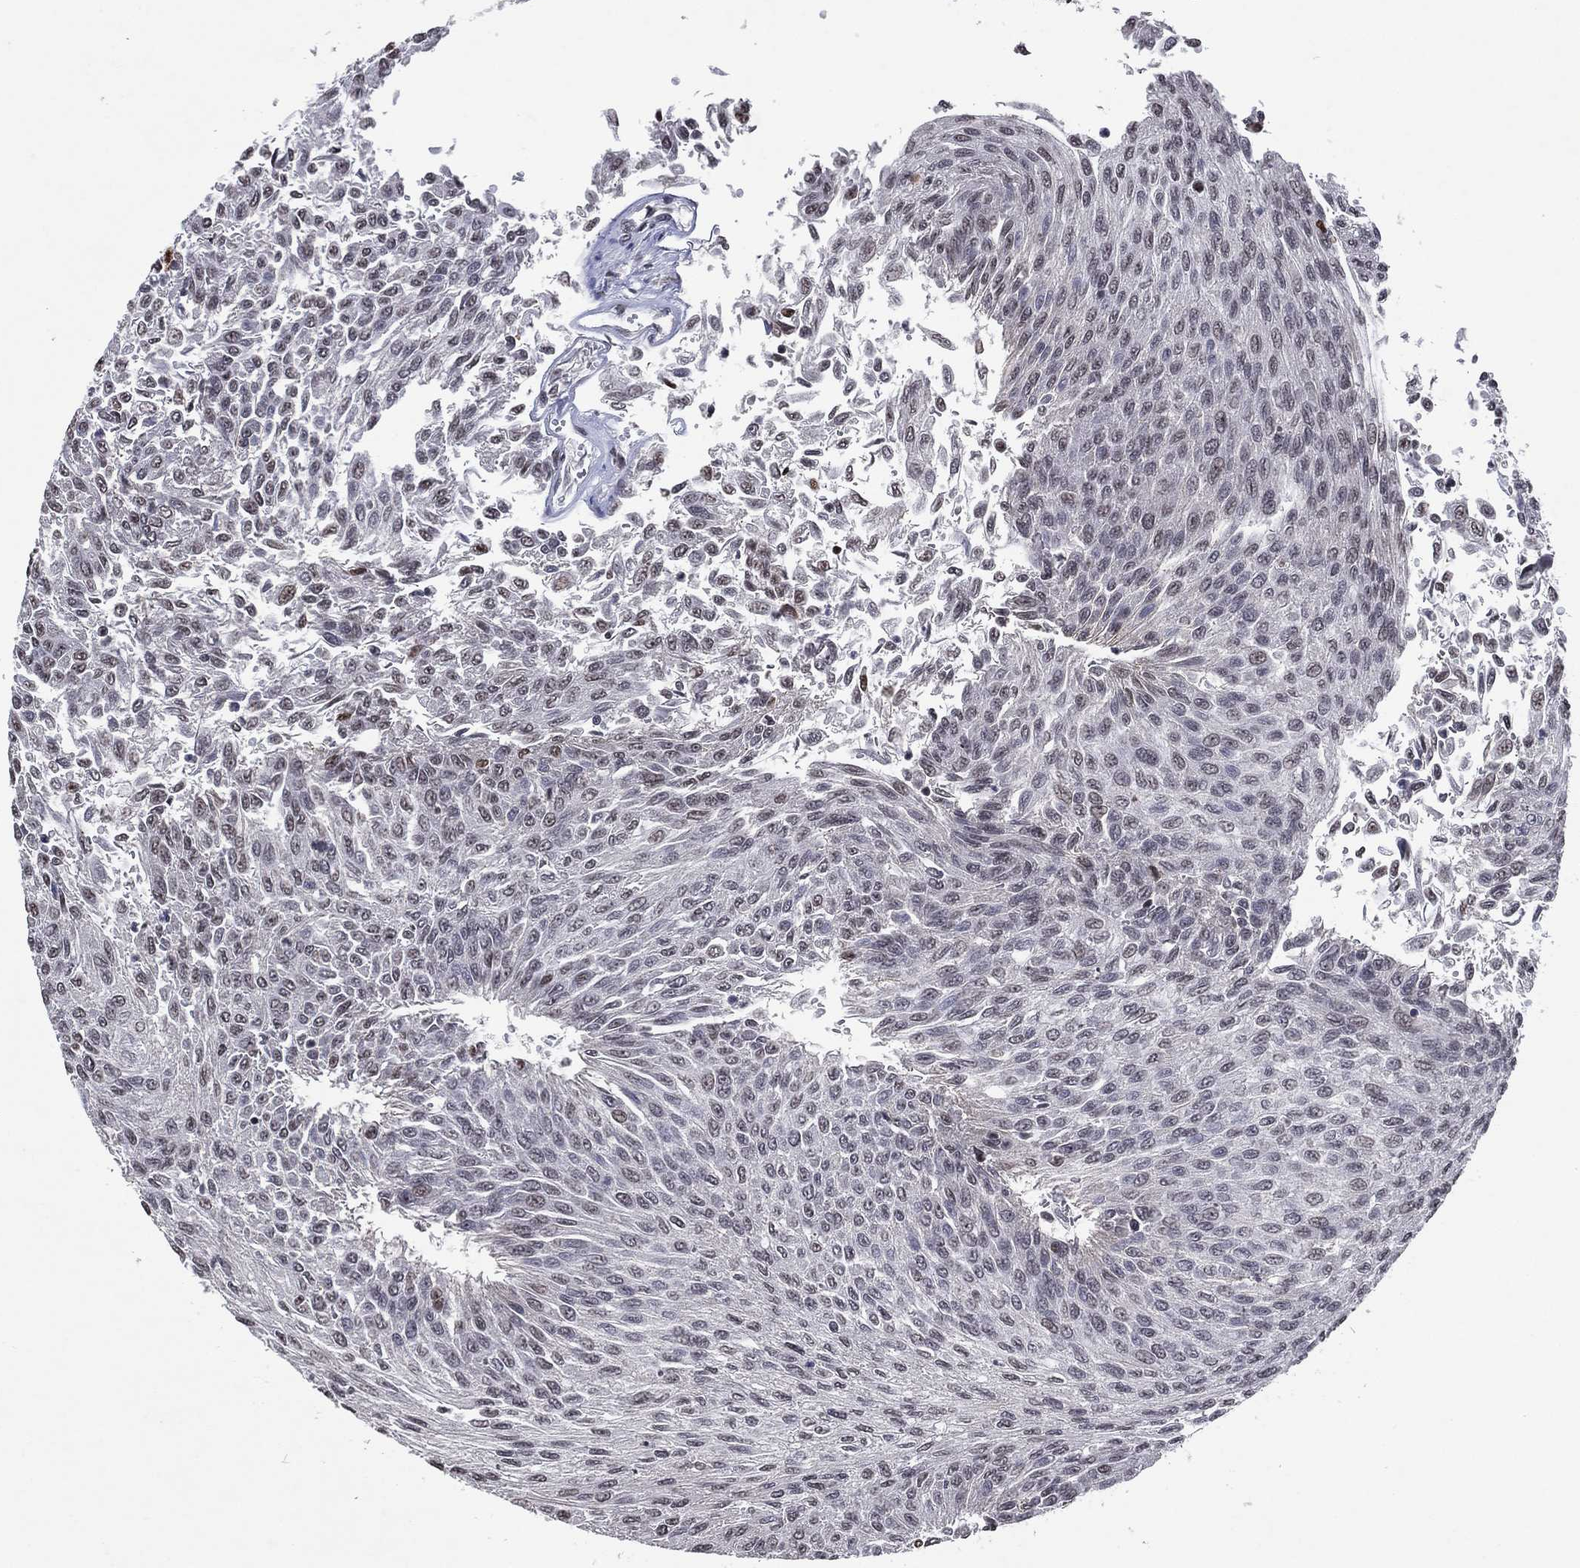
{"staining": {"intensity": "weak", "quantity": "25%-75%", "location": "nuclear"}, "tissue": "urothelial cancer", "cell_type": "Tumor cells", "image_type": "cancer", "snomed": [{"axis": "morphology", "description": "Urothelial carcinoma, Low grade"}, {"axis": "topography", "description": "Urinary bladder"}], "caption": "A brown stain highlights weak nuclear staining of a protein in low-grade urothelial carcinoma tumor cells.", "gene": "ZBTB42", "patient": {"sex": "male", "age": 78}}